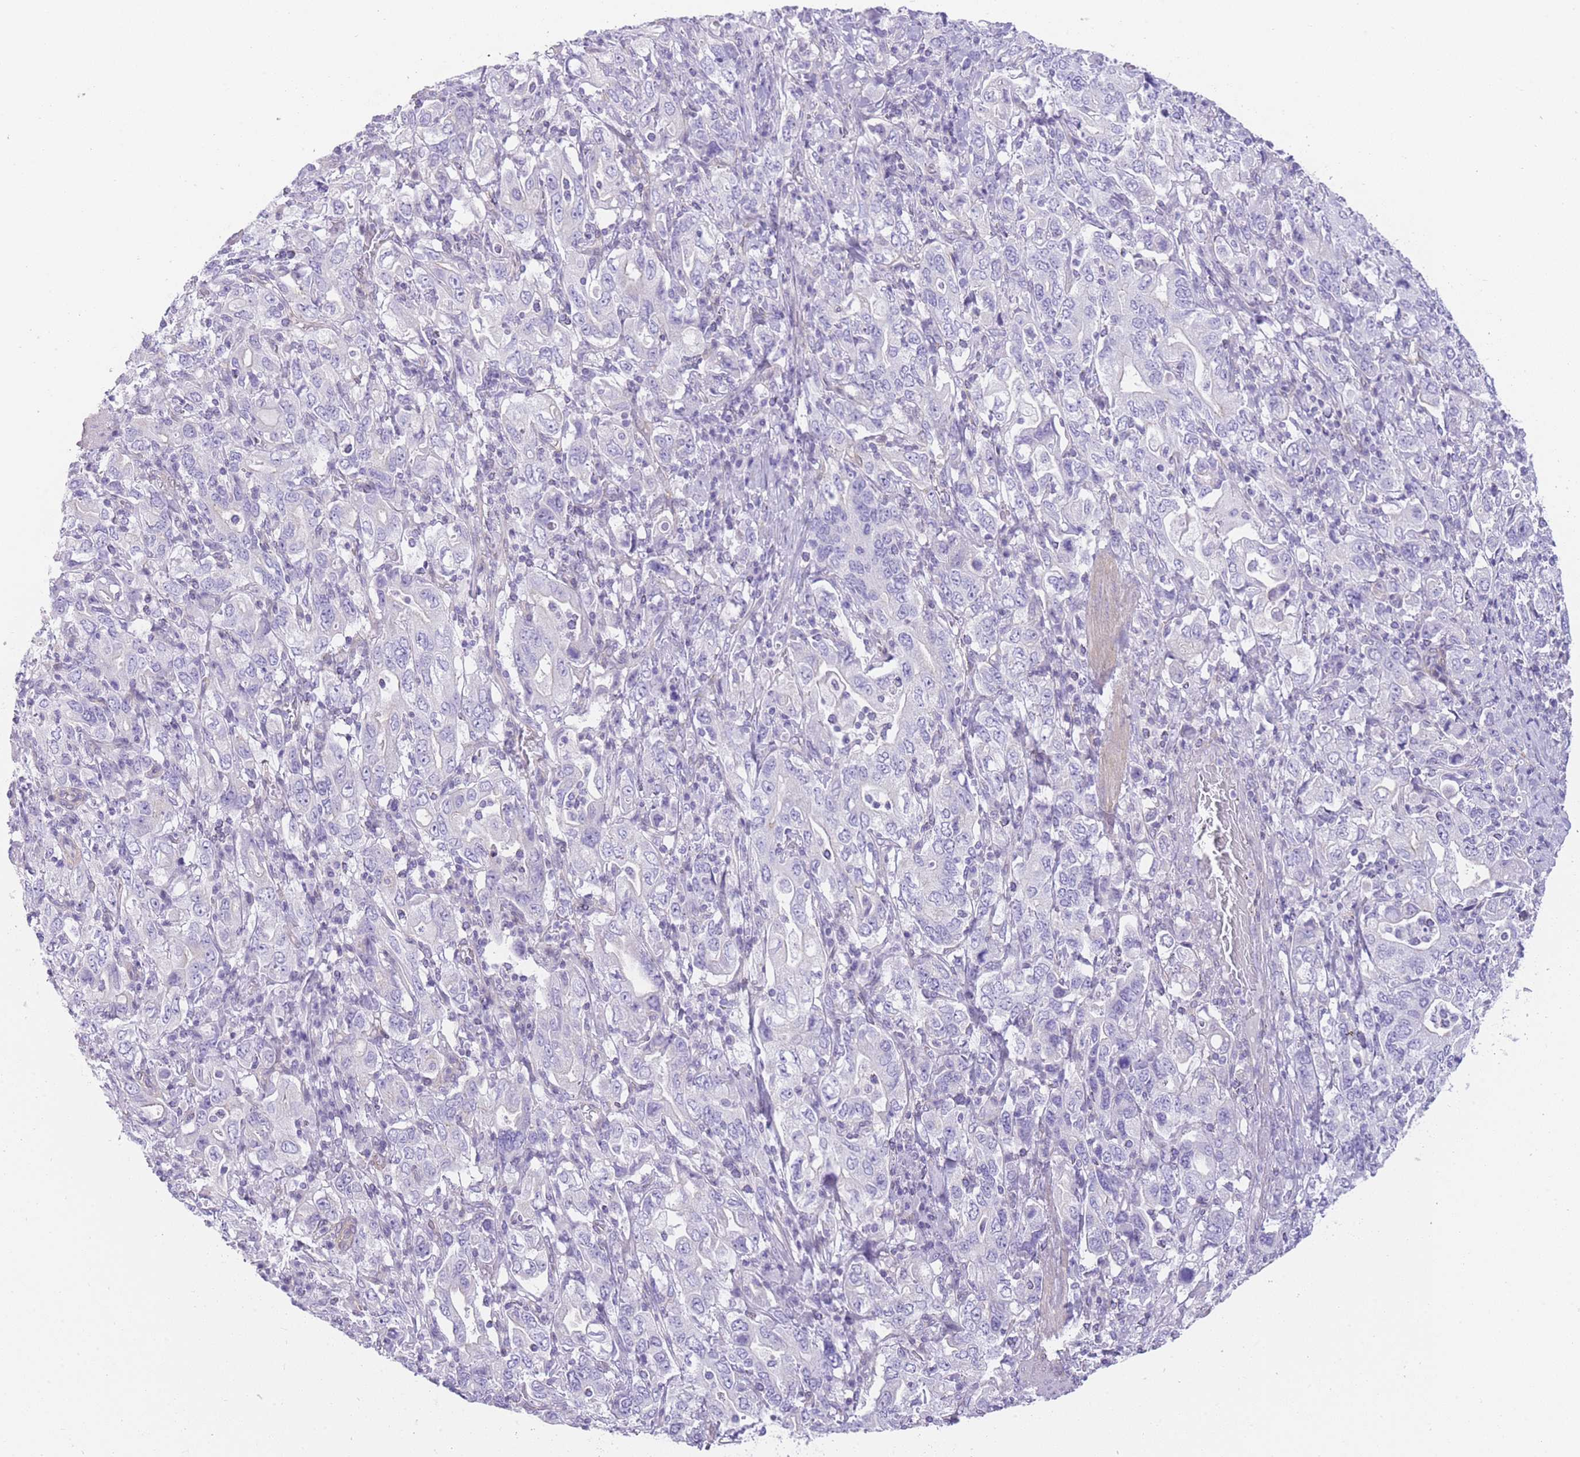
{"staining": {"intensity": "negative", "quantity": "none", "location": "none"}, "tissue": "stomach cancer", "cell_type": "Tumor cells", "image_type": "cancer", "snomed": [{"axis": "morphology", "description": "Adenocarcinoma, NOS"}, {"axis": "topography", "description": "Stomach, upper"}, {"axis": "topography", "description": "Stomach"}], "caption": "This is a photomicrograph of immunohistochemistry staining of stomach adenocarcinoma, which shows no expression in tumor cells.", "gene": "OR11H12", "patient": {"sex": "male", "age": 62}}